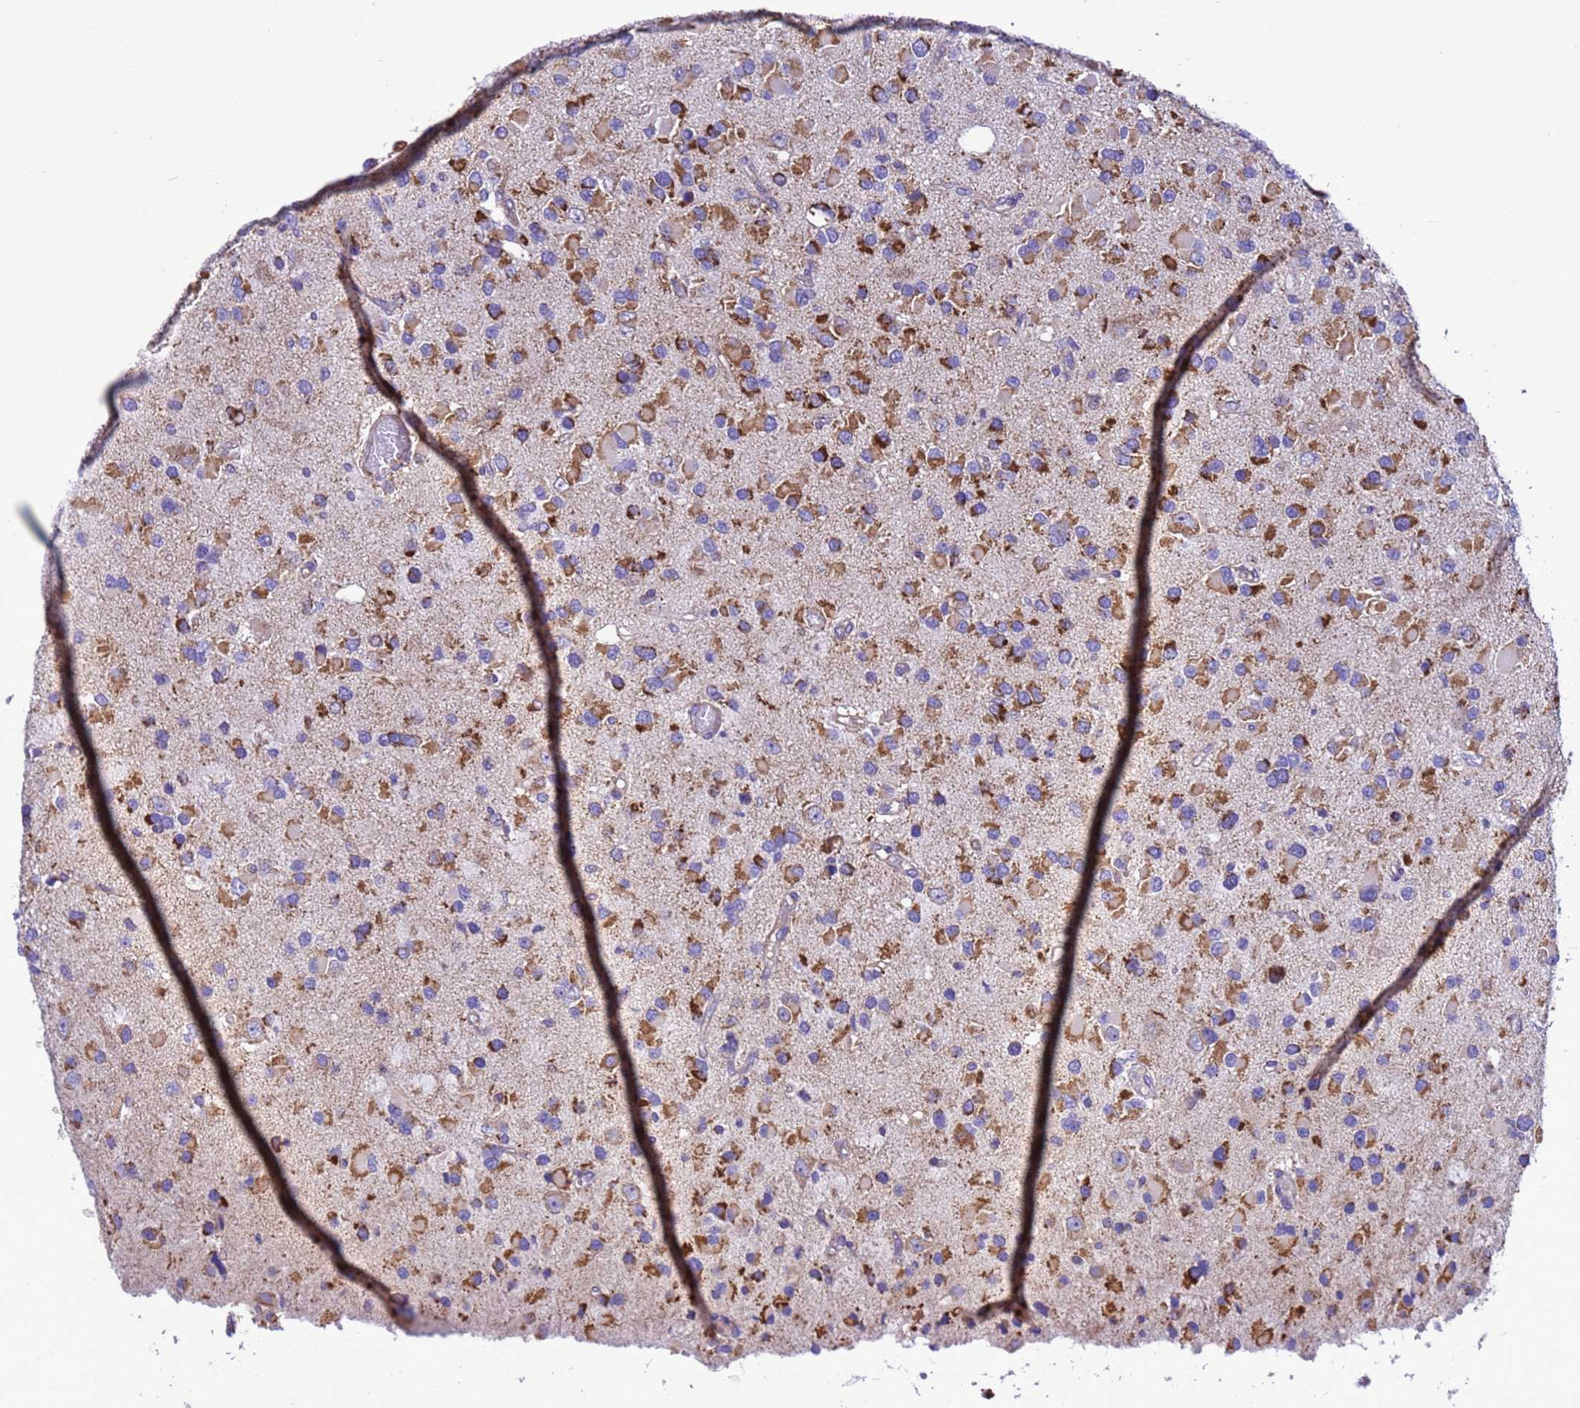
{"staining": {"intensity": "moderate", "quantity": ">75%", "location": "cytoplasmic/membranous"}, "tissue": "glioma", "cell_type": "Tumor cells", "image_type": "cancer", "snomed": [{"axis": "morphology", "description": "Glioma, malignant, High grade"}, {"axis": "topography", "description": "Brain"}], "caption": "Human glioma stained with a brown dye reveals moderate cytoplasmic/membranous positive staining in approximately >75% of tumor cells.", "gene": "CCDC191", "patient": {"sex": "male", "age": 53}}